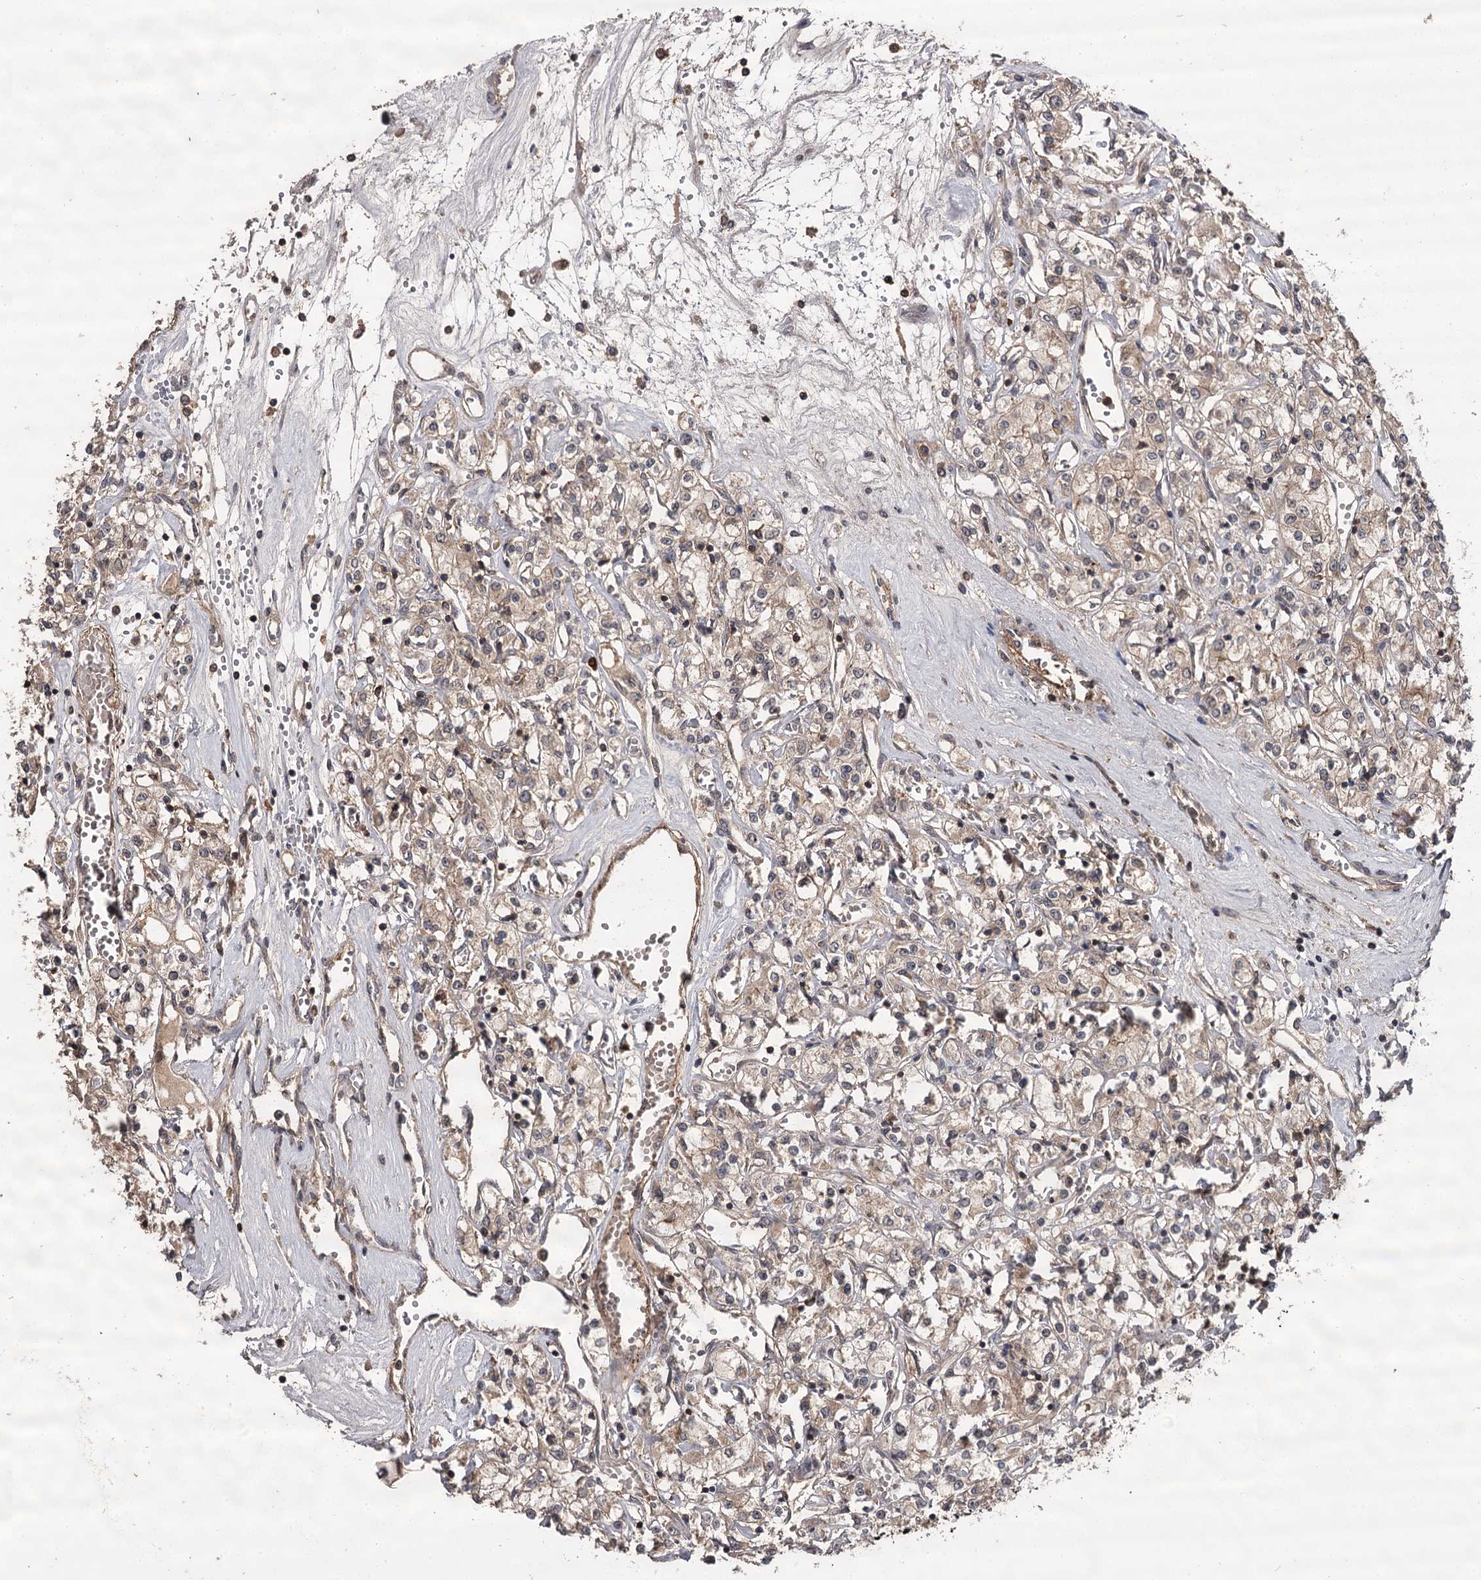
{"staining": {"intensity": "moderate", "quantity": "25%-75%", "location": "cytoplasmic/membranous,nuclear"}, "tissue": "renal cancer", "cell_type": "Tumor cells", "image_type": "cancer", "snomed": [{"axis": "morphology", "description": "Adenocarcinoma, NOS"}, {"axis": "topography", "description": "Kidney"}], "caption": "Immunohistochemical staining of renal cancer shows moderate cytoplasmic/membranous and nuclear protein staining in approximately 25%-75% of tumor cells.", "gene": "TTC12", "patient": {"sex": "female", "age": 59}}